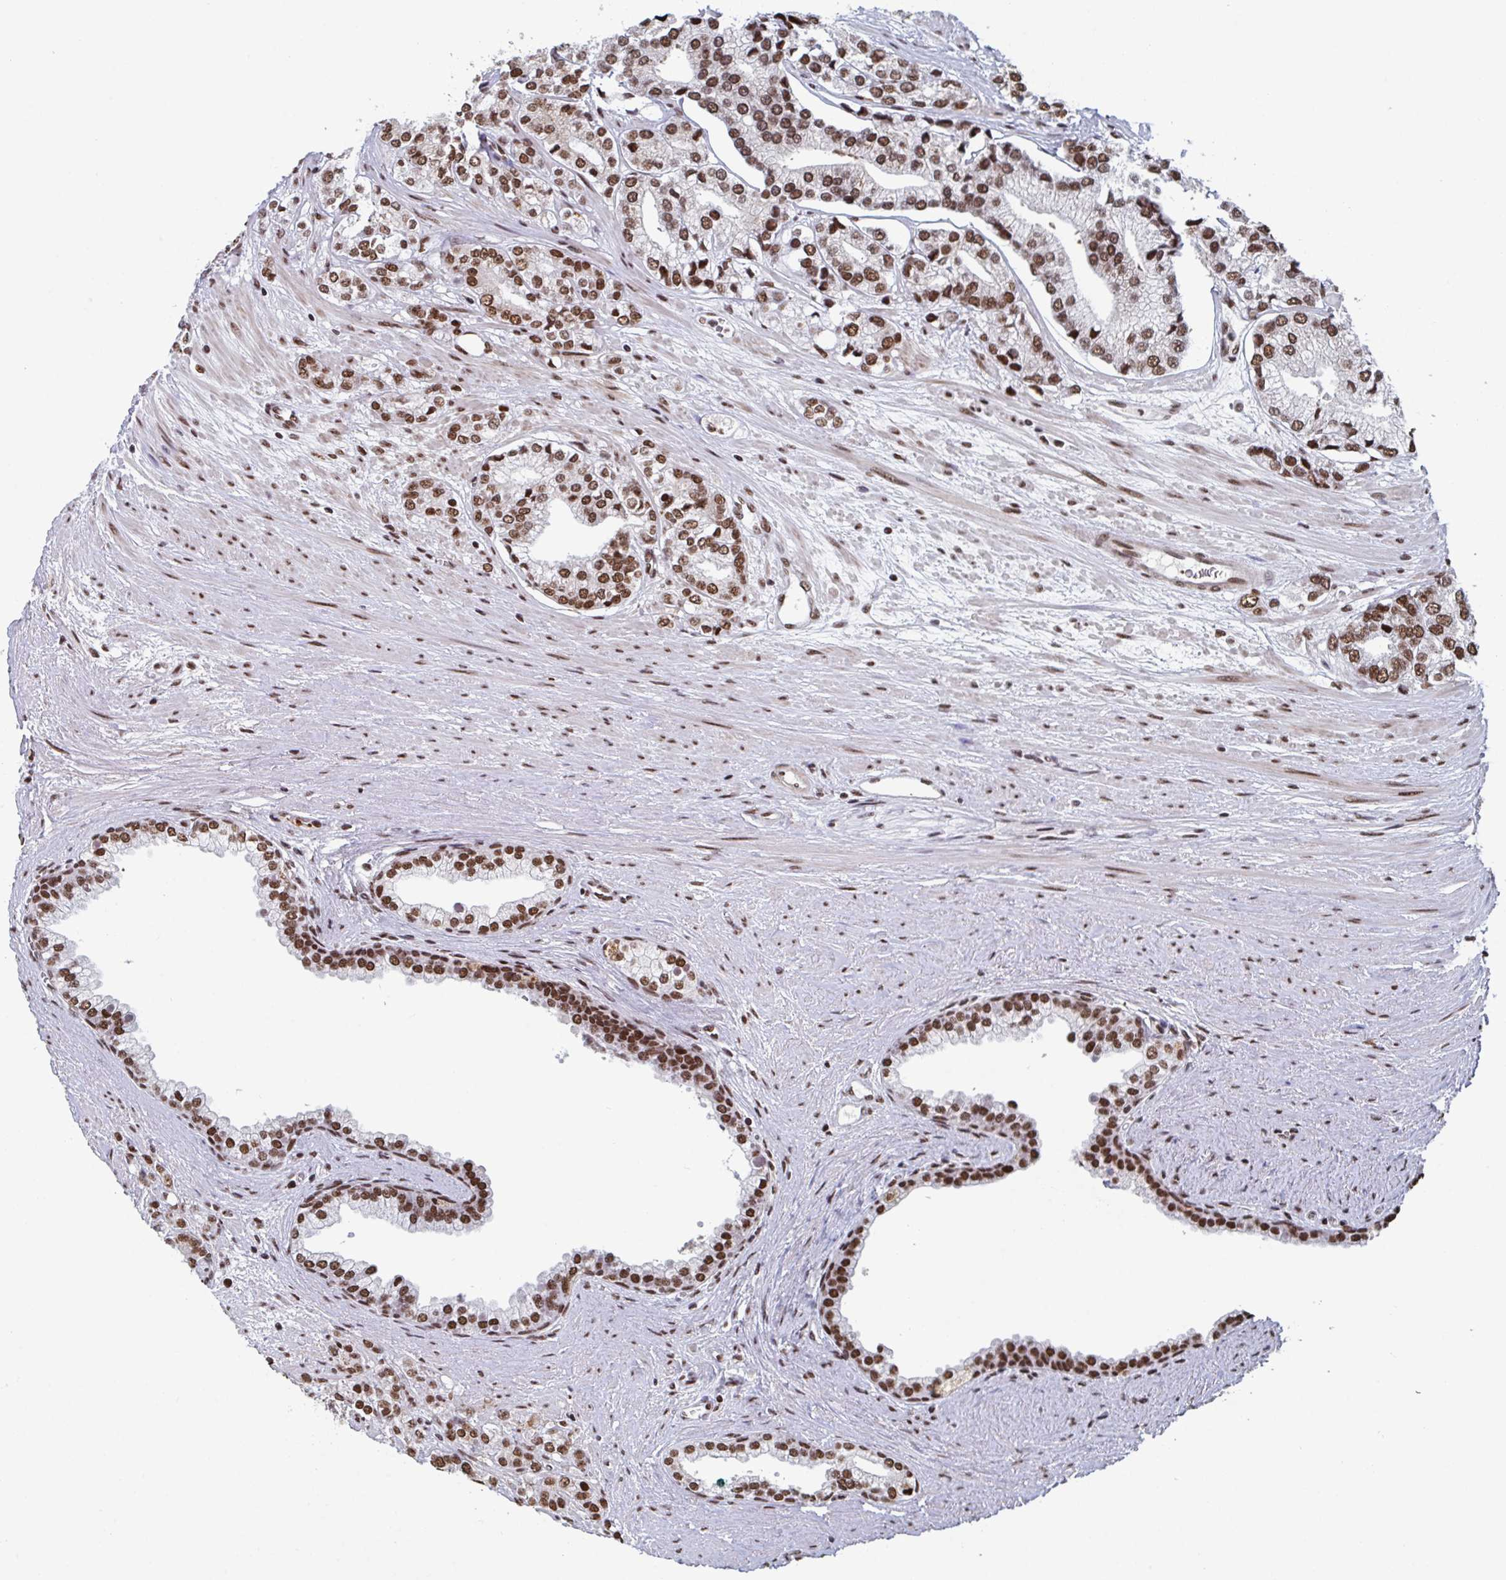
{"staining": {"intensity": "strong", "quantity": ">75%", "location": "nuclear"}, "tissue": "prostate cancer", "cell_type": "Tumor cells", "image_type": "cancer", "snomed": [{"axis": "morphology", "description": "Adenocarcinoma, High grade"}, {"axis": "topography", "description": "Prostate"}], "caption": "Immunohistochemical staining of human prostate cancer reveals high levels of strong nuclear protein expression in about >75% of tumor cells.", "gene": "ZNF607", "patient": {"sex": "male", "age": 58}}